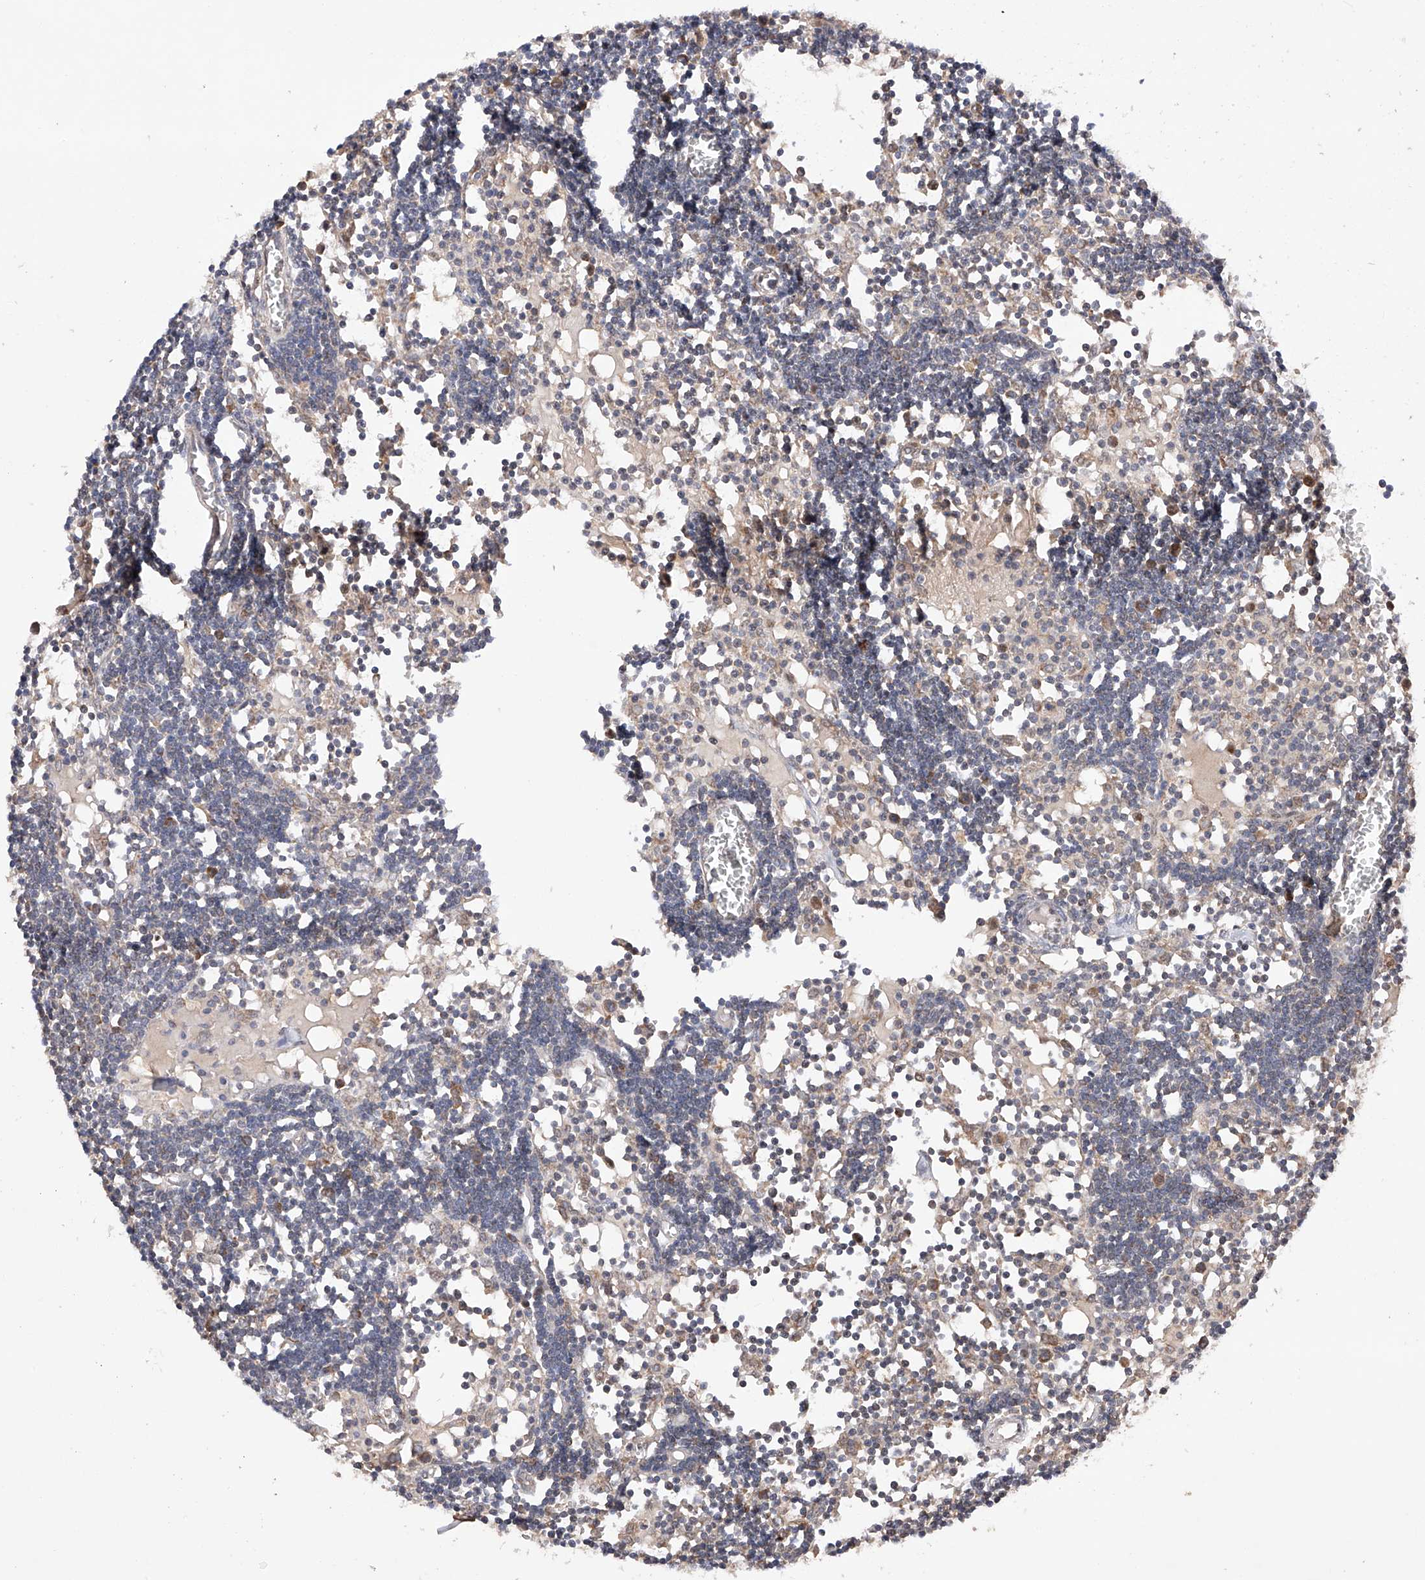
{"staining": {"intensity": "moderate", "quantity": "<25%", "location": "cytoplasmic/membranous"}, "tissue": "lymph node", "cell_type": "Germinal center cells", "image_type": "normal", "snomed": [{"axis": "morphology", "description": "Normal tissue, NOS"}, {"axis": "topography", "description": "Lymph node"}], "caption": "Immunohistochemical staining of benign human lymph node exhibits <25% levels of moderate cytoplasmic/membranous protein positivity in approximately <25% of germinal center cells.", "gene": "SDHAF4", "patient": {"sex": "female", "age": 11}}